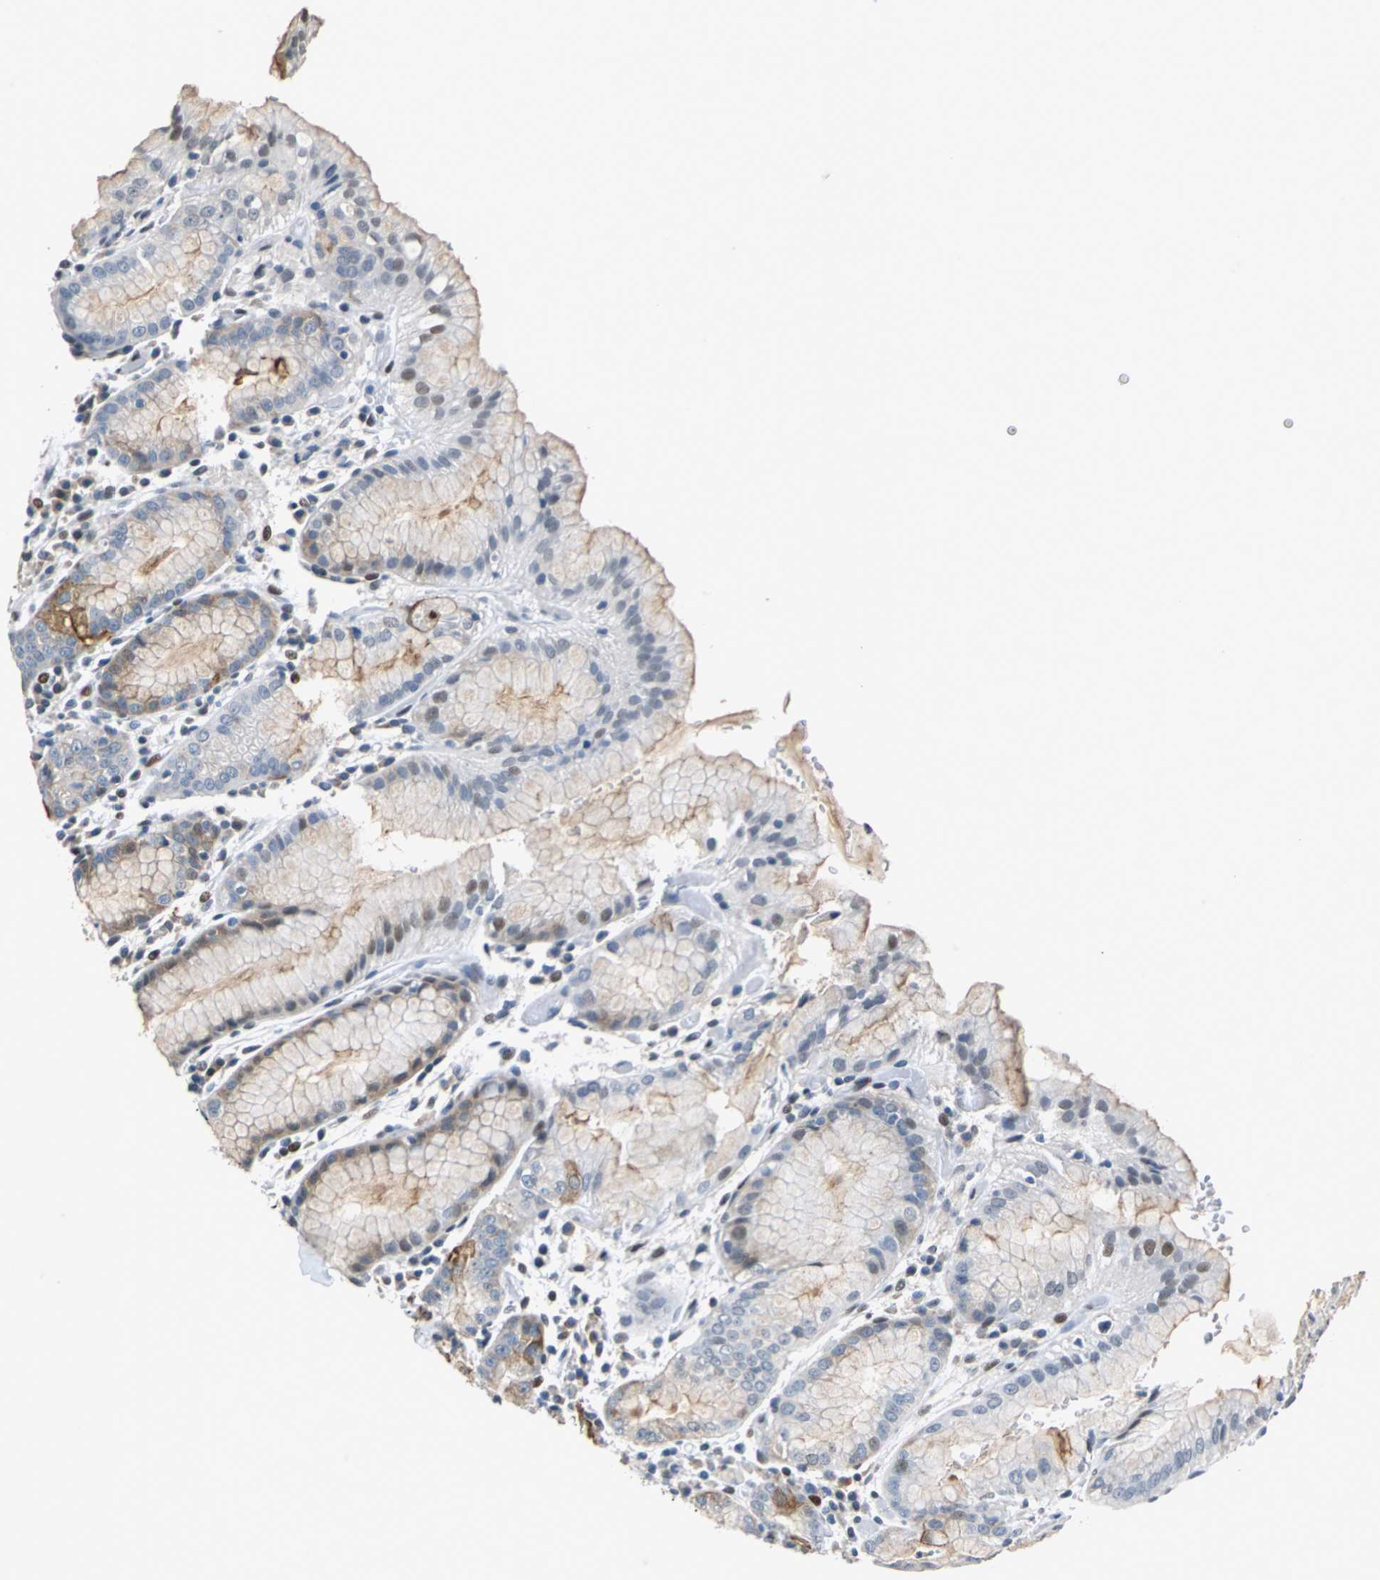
{"staining": {"intensity": "moderate", "quantity": "<25%", "location": "cytoplasmic/membranous,nuclear"}, "tissue": "stomach", "cell_type": "Glandular cells", "image_type": "normal", "snomed": [{"axis": "morphology", "description": "Normal tissue, NOS"}, {"axis": "topography", "description": "Stomach"}, {"axis": "topography", "description": "Stomach, lower"}], "caption": "Stomach stained for a protein (brown) shows moderate cytoplasmic/membranous,nuclear positive staining in approximately <25% of glandular cells.", "gene": "HCFC2", "patient": {"sex": "female", "age": 75}}